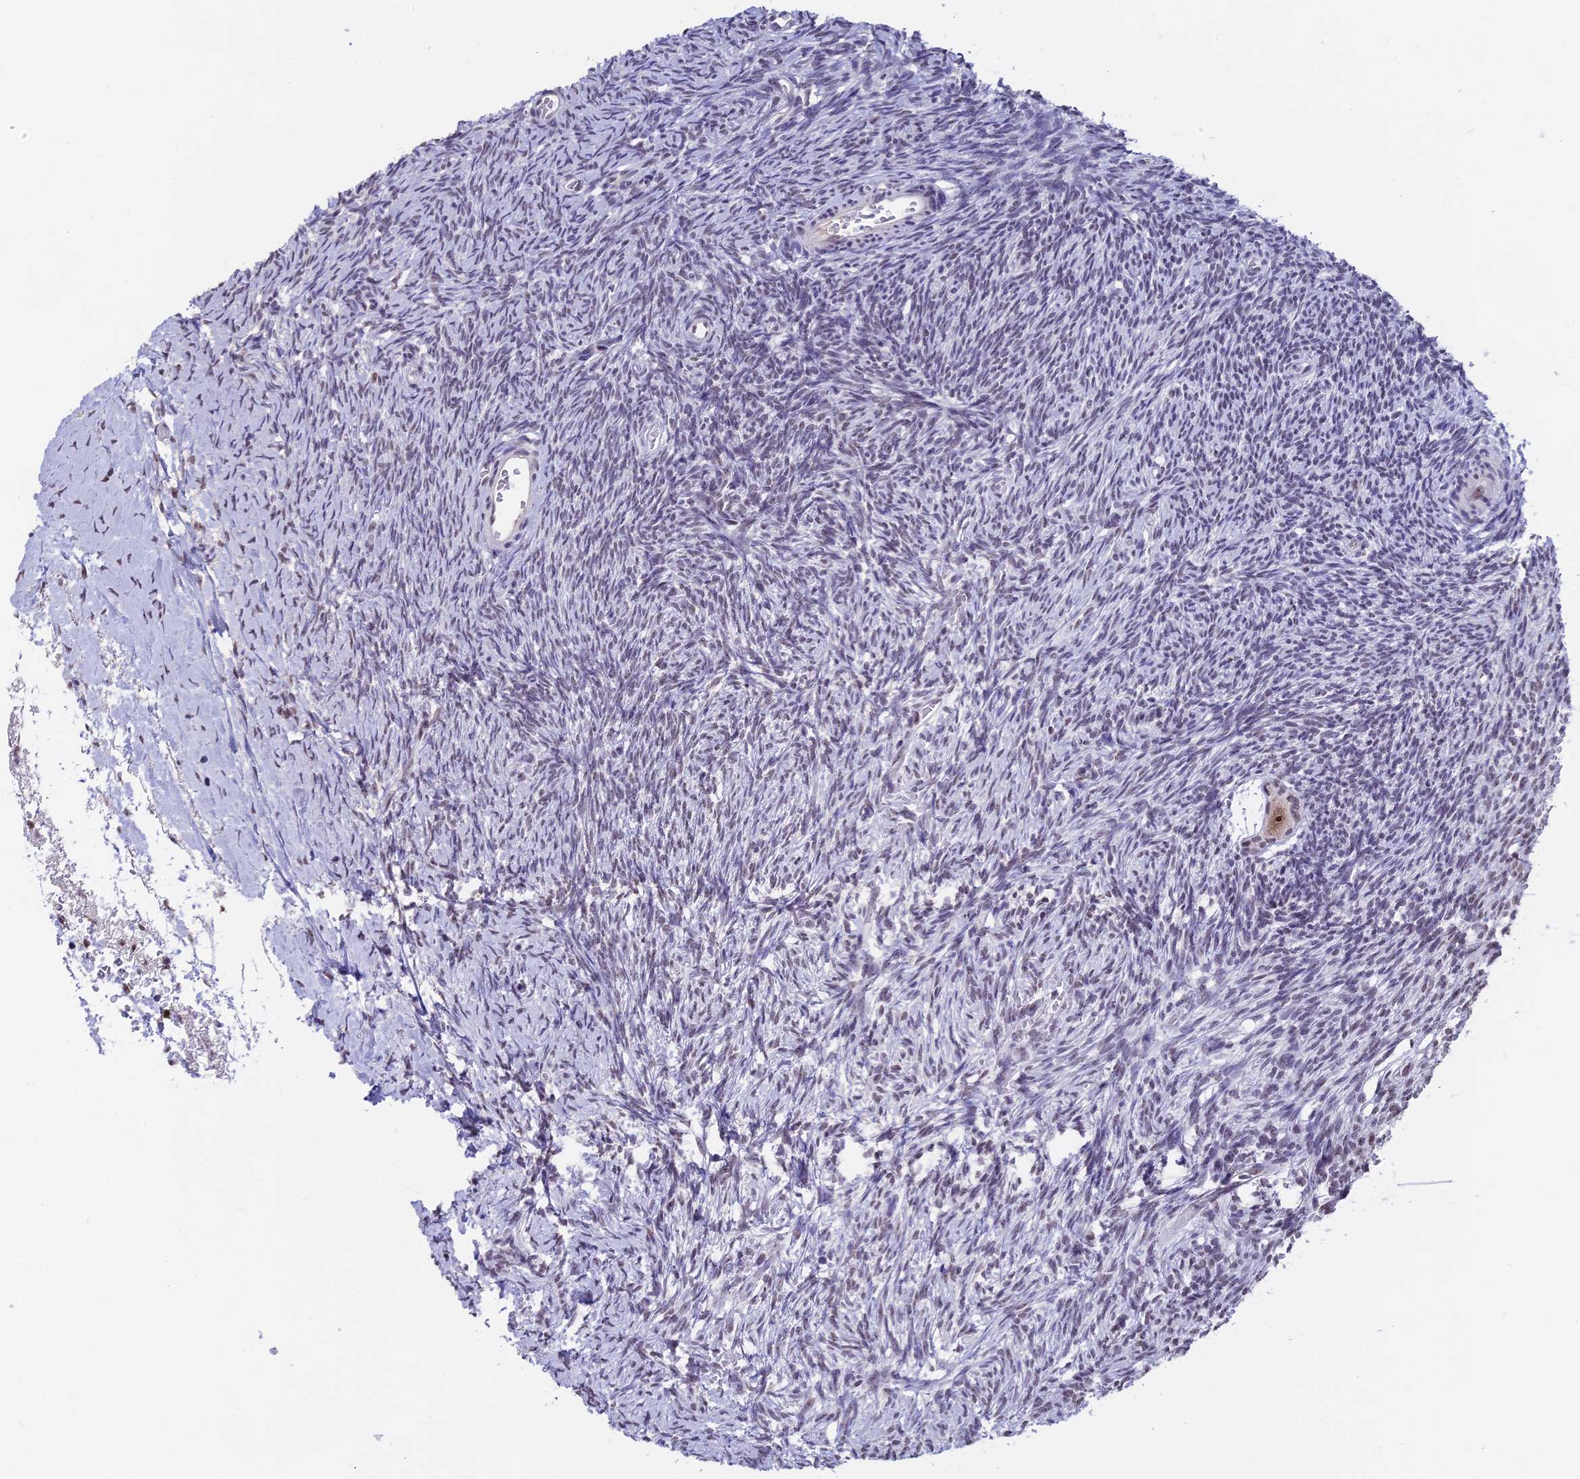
{"staining": {"intensity": "moderate", "quantity": ">75%", "location": "nuclear"}, "tissue": "ovary", "cell_type": "Follicle cells", "image_type": "normal", "snomed": [{"axis": "morphology", "description": "Normal tissue, NOS"}, {"axis": "topography", "description": "Ovary"}], "caption": "IHC (DAB (3,3'-diaminobenzidine)) staining of benign human ovary demonstrates moderate nuclear protein staining in approximately >75% of follicle cells.", "gene": "SETD2", "patient": {"sex": "female", "age": 39}}